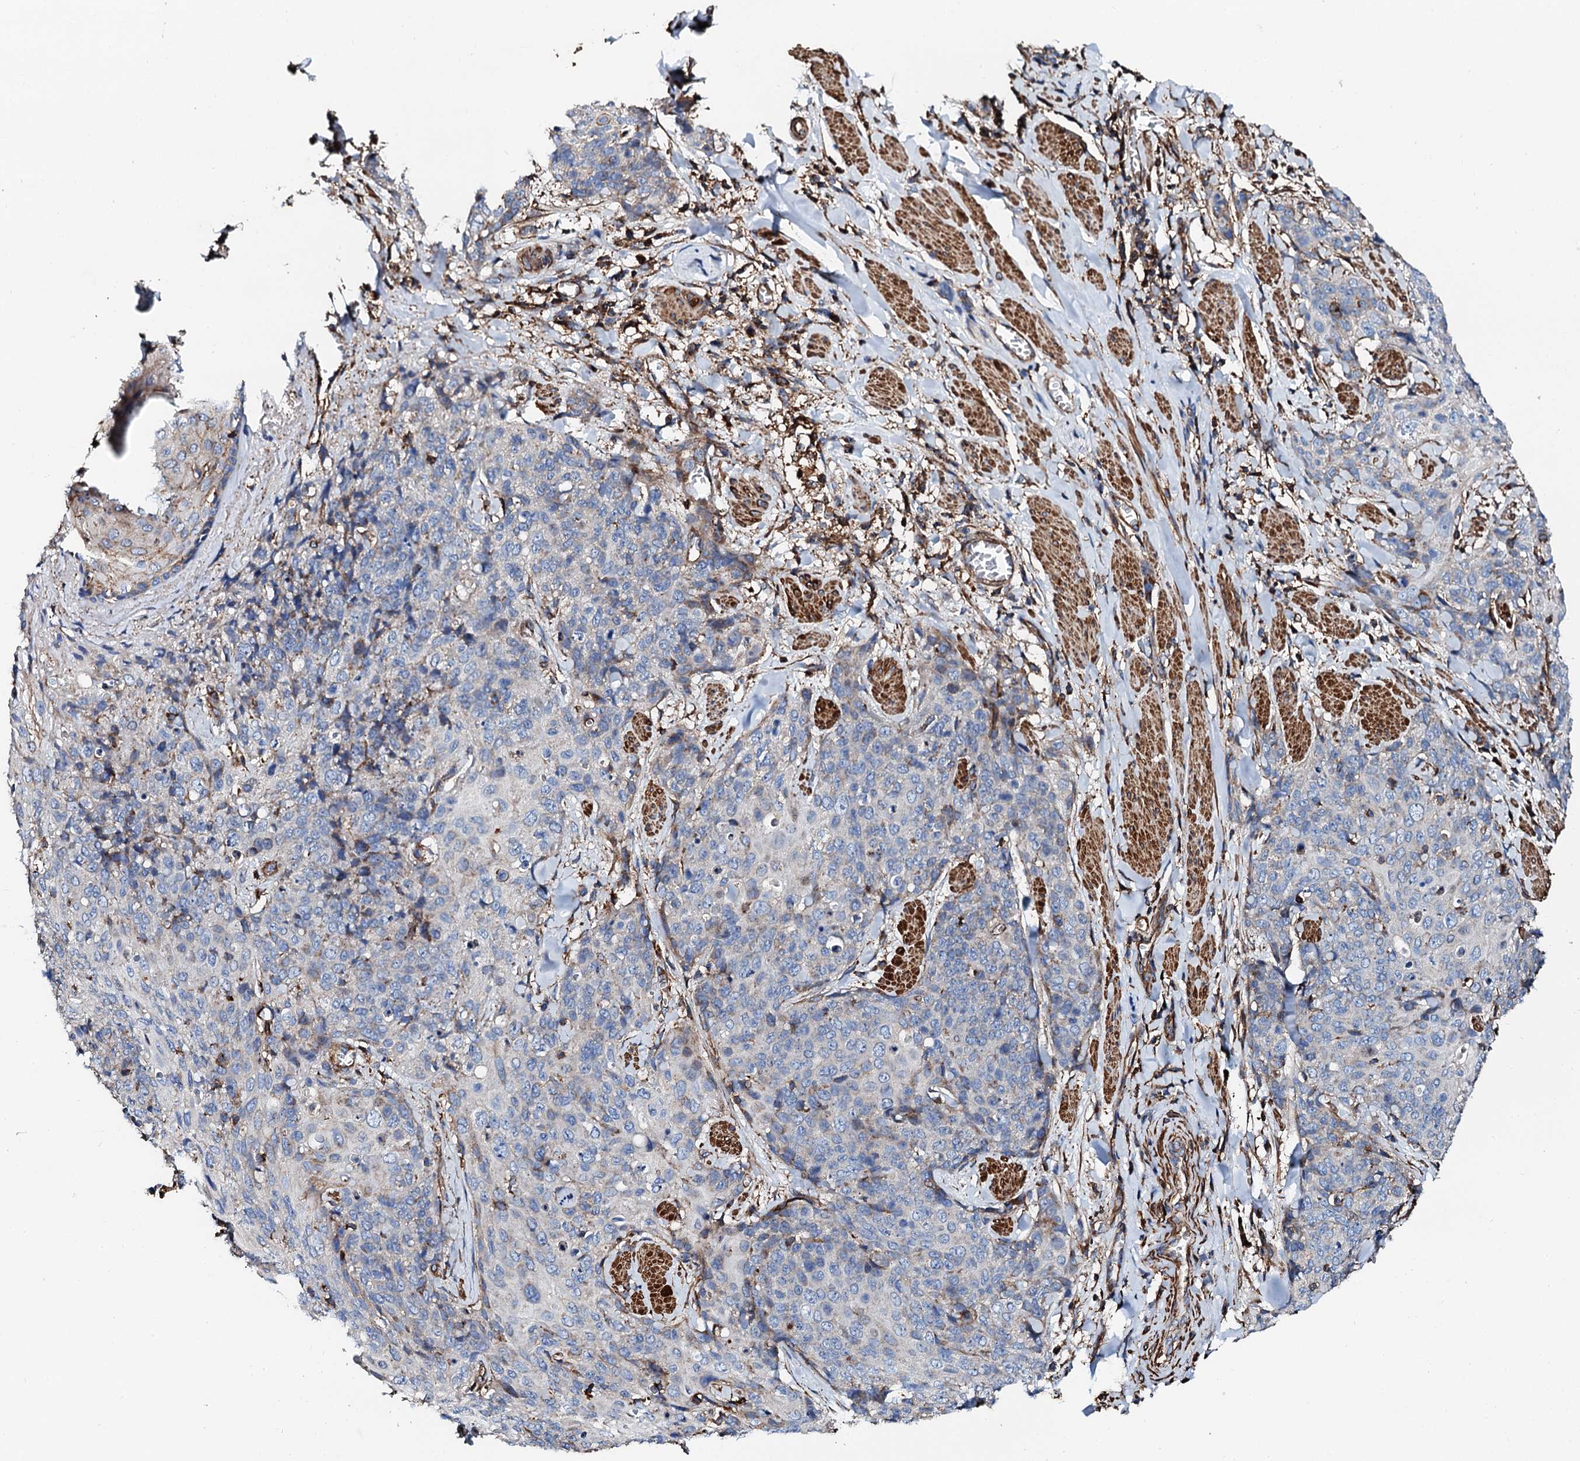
{"staining": {"intensity": "negative", "quantity": "none", "location": "none"}, "tissue": "skin cancer", "cell_type": "Tumor cells", "image_type": "cancer", "snomed": [{"axis": "morphology", "description": "Squamous cell carcinoma, NOS"}, {"axis": "topography", "description": "Skin"}, {"axis": "topography", "description": "Vulva"}], "caption": "High power microscopy histopathology image of an immunohistochemistry (IHC) photomicrograph of squamous cell carcinoma (skin), revealing no significant positivity in tumor cells.", "gene": "INTS10", "patient": {"sex": "female", "age": 85}}